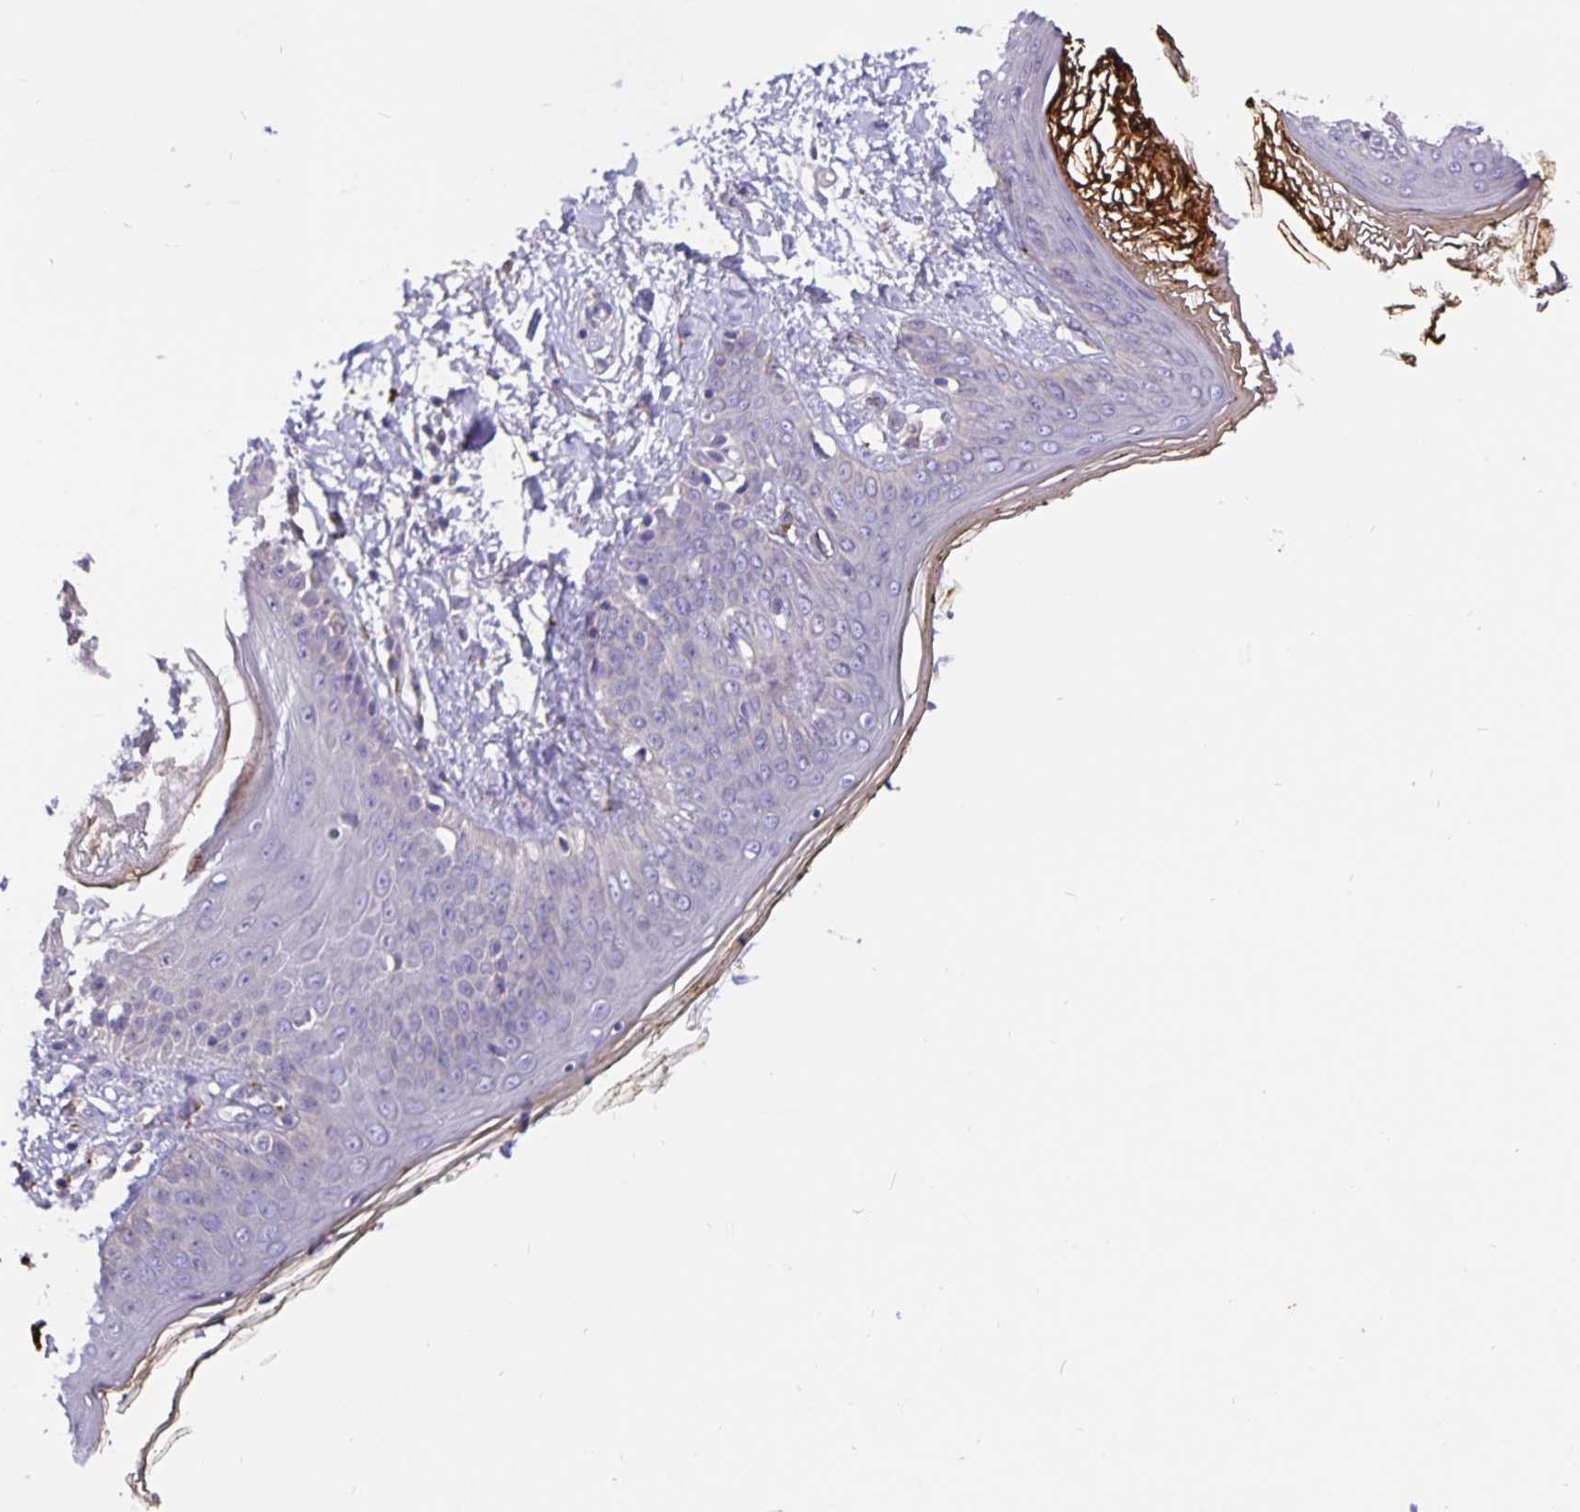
{"staining": {"intensity": "moderate", "quantity": "25%-75%", "location": "cytoplasmic/membranous"}, "tissue": "skin", "cell_type": "Fibroblasts", "image_type": "normal", "snomed": [{"axis": "morphology", "description": "Normal tissue, NOS"}, {"axis": "topography", "description": "Skin"}], "caption": "IHC of benign human skin demonstrates medium levels of moderate cytoplasmic/membranous staining in approximately 25%-75% of fibroblasts.", "gene": "EML6", "patient": {"sex": "female", "age": 34}}